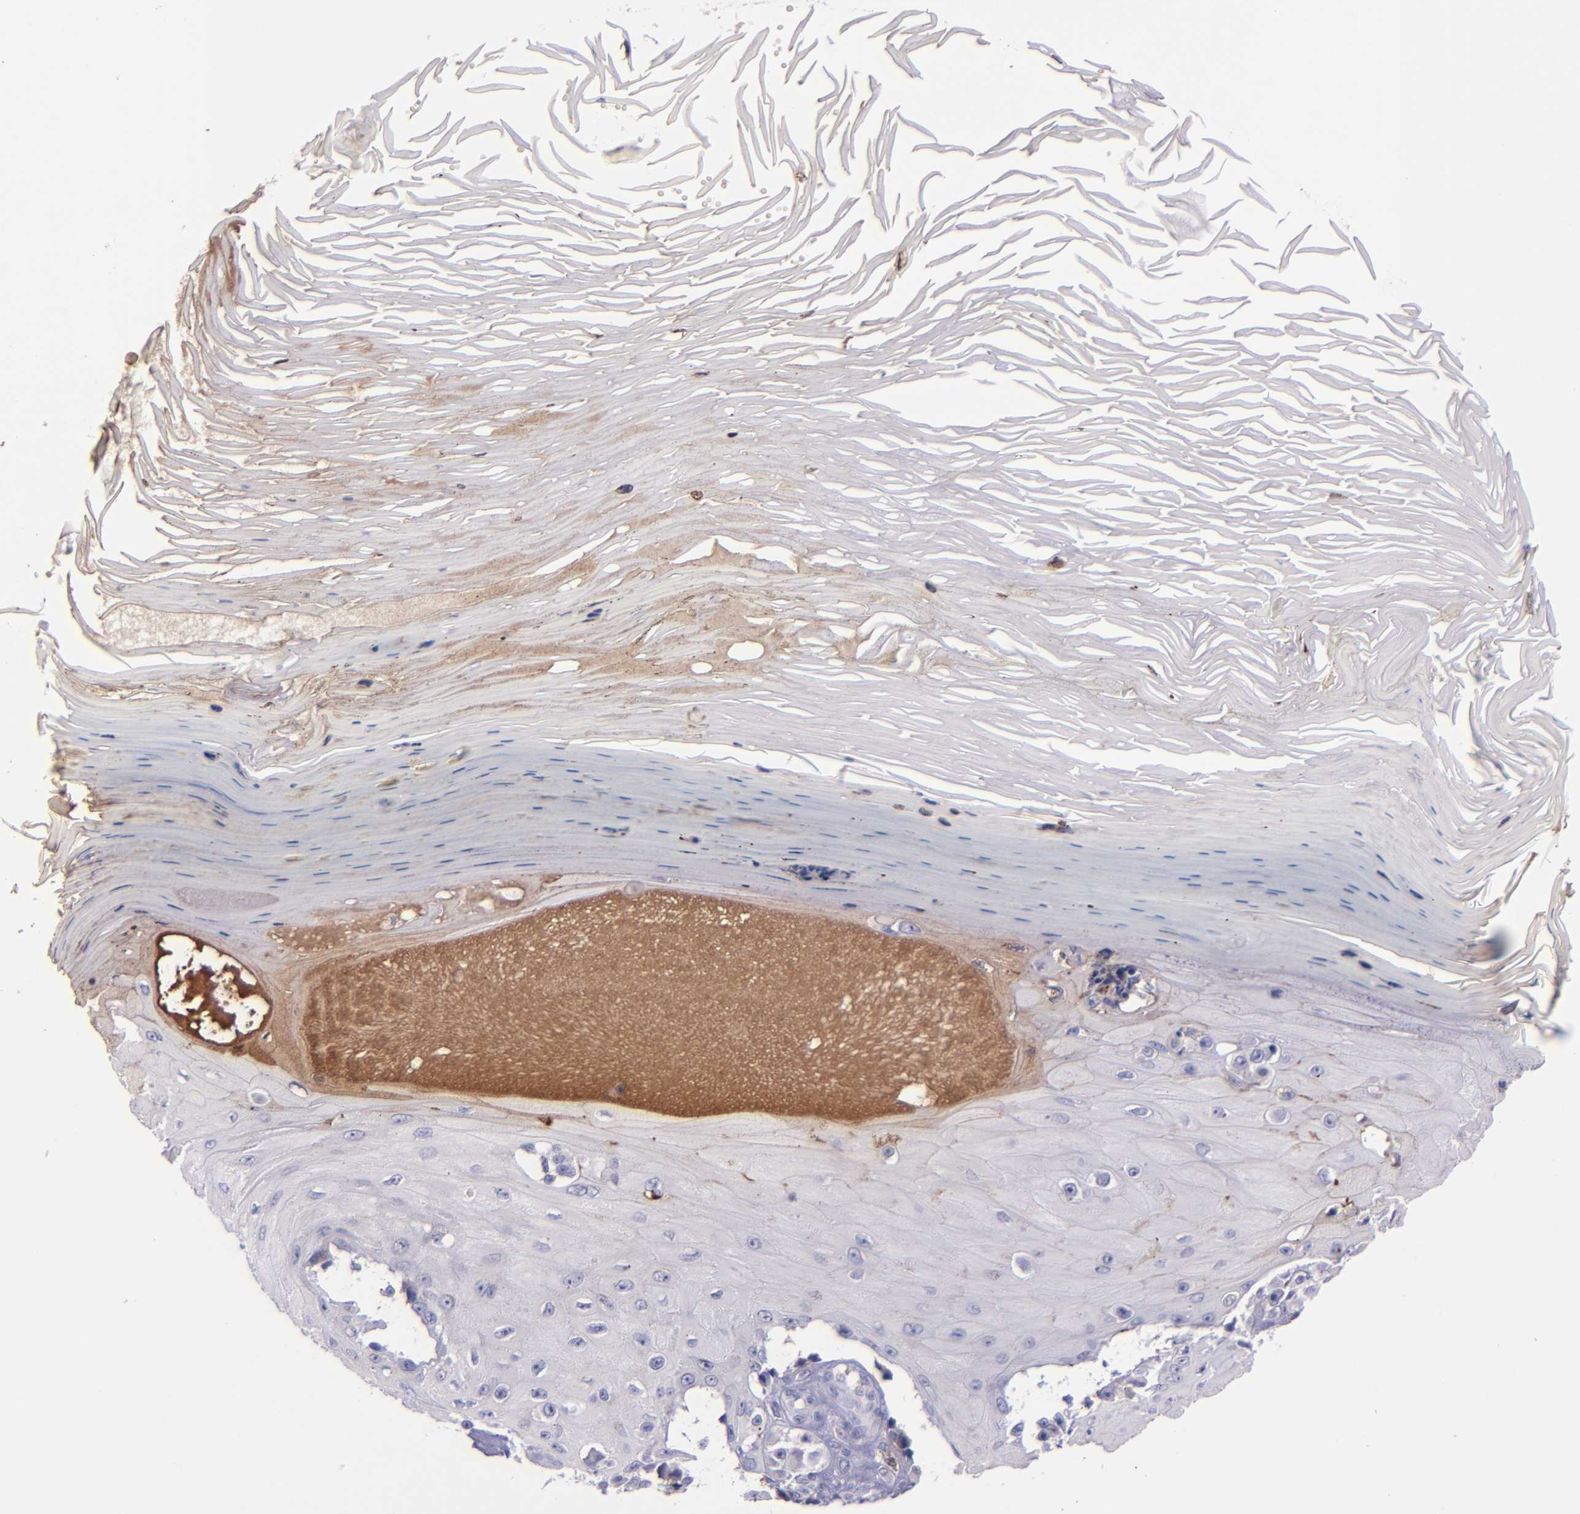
{"staining": {"intensity": "negative", "quantity": "none", "location": "none"}, "tissue": "melanoma", "cell_type": "Tumor cells", "image_type": "cancer", "snomed": [{"axis": "morphology", "description": "Malignant melanoma, NOS"}, {"axis": "topography", "description": "Skin"}], "caption": "The micrograph exhibits no significant positivity in tumor cells of melanoma.", "gene": "KNG1", "patient": {"sex": "female", "age": 82}}